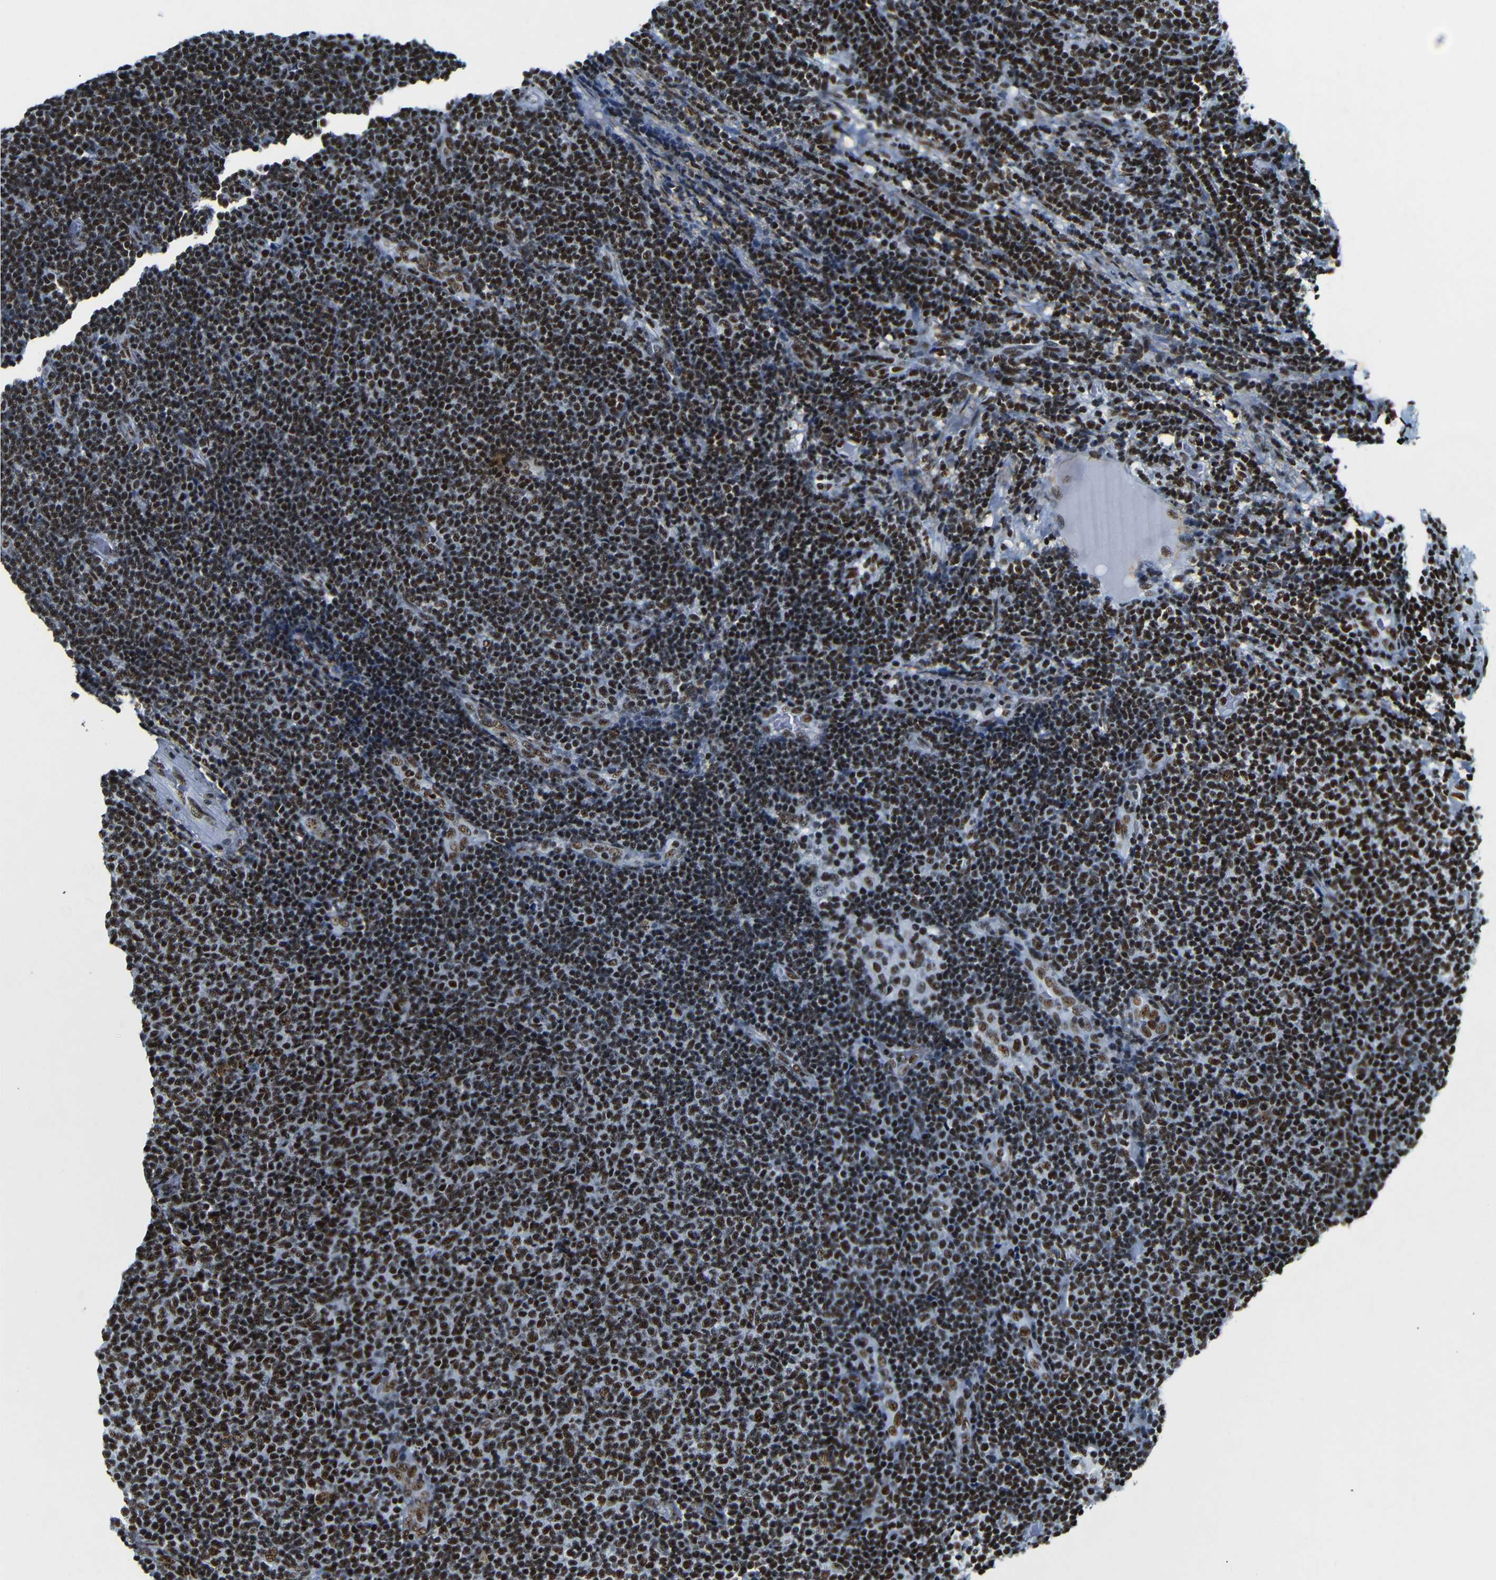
{"staining": {"intensity": "strong", "quantity": "25%-75%", "location": "nuclear"}, "tissue": "lymphoma", "cell_type": "Tumor cells", "image_type": "cancer", "snomed": [{"axis": "morphology", "description": "Malignant lymphoma, non-Hodgkin's type, Low grade"}, {"axis": "topography", "description": "Lymph node"}], "caption": "IHC (DAB (3,3'-diaminobenzidine)) staining of malignant lymphoma, non-Hodgkin's type (low-grade) reveals strong nuclear protein expression in about 25%-75% of tumor cells. The staining is performed using DAB brown chromogen to label protein expression. The nuclei are counter-stained blue using hematoxylin.", "gene": "SRSF1", "patient": {"sex": "male", "age": 66}}